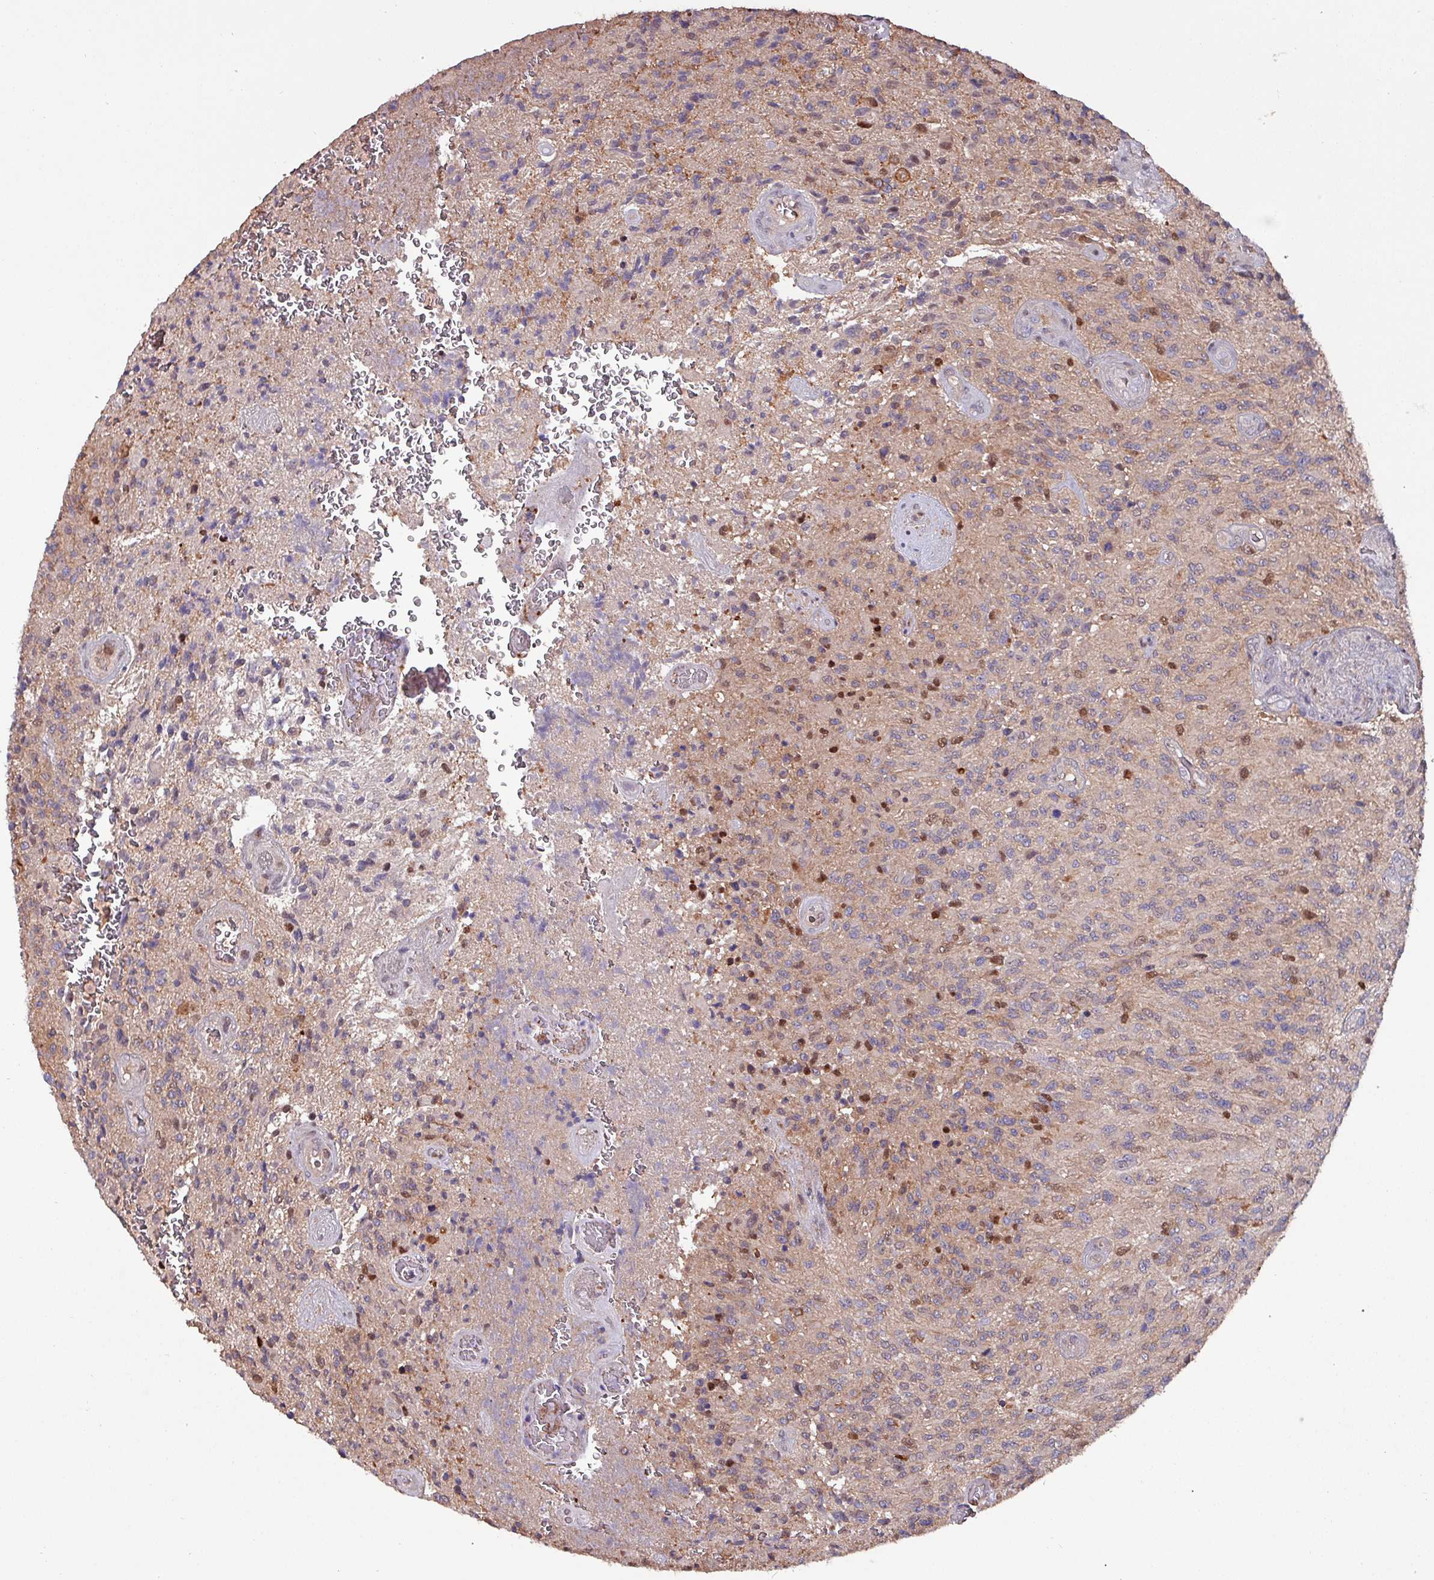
{"staining": {"intensity": "moderate", "quantity": "<25%", "location": "cytoplasmic/membranous"}, "tissue": "glioma", "cell_type": "Tumor cells", "image_type": "cancer", "snomed": [{"axis": "morphology", "description": "Normal tissue, NOS"}, {"axis": "morphology", "description": "Glioma, malignant, High grade"}, {"axis": "topography", "description": "Cerebral cortex"}], "caption": "Moderate cytoplasmic/membranous expression for a protein is identified in about <25% of tumor cells of glioma using immunohistochemistry (IHC).", "gene": "PSMB8", "patient": {"sex": "male", "age": 56}}